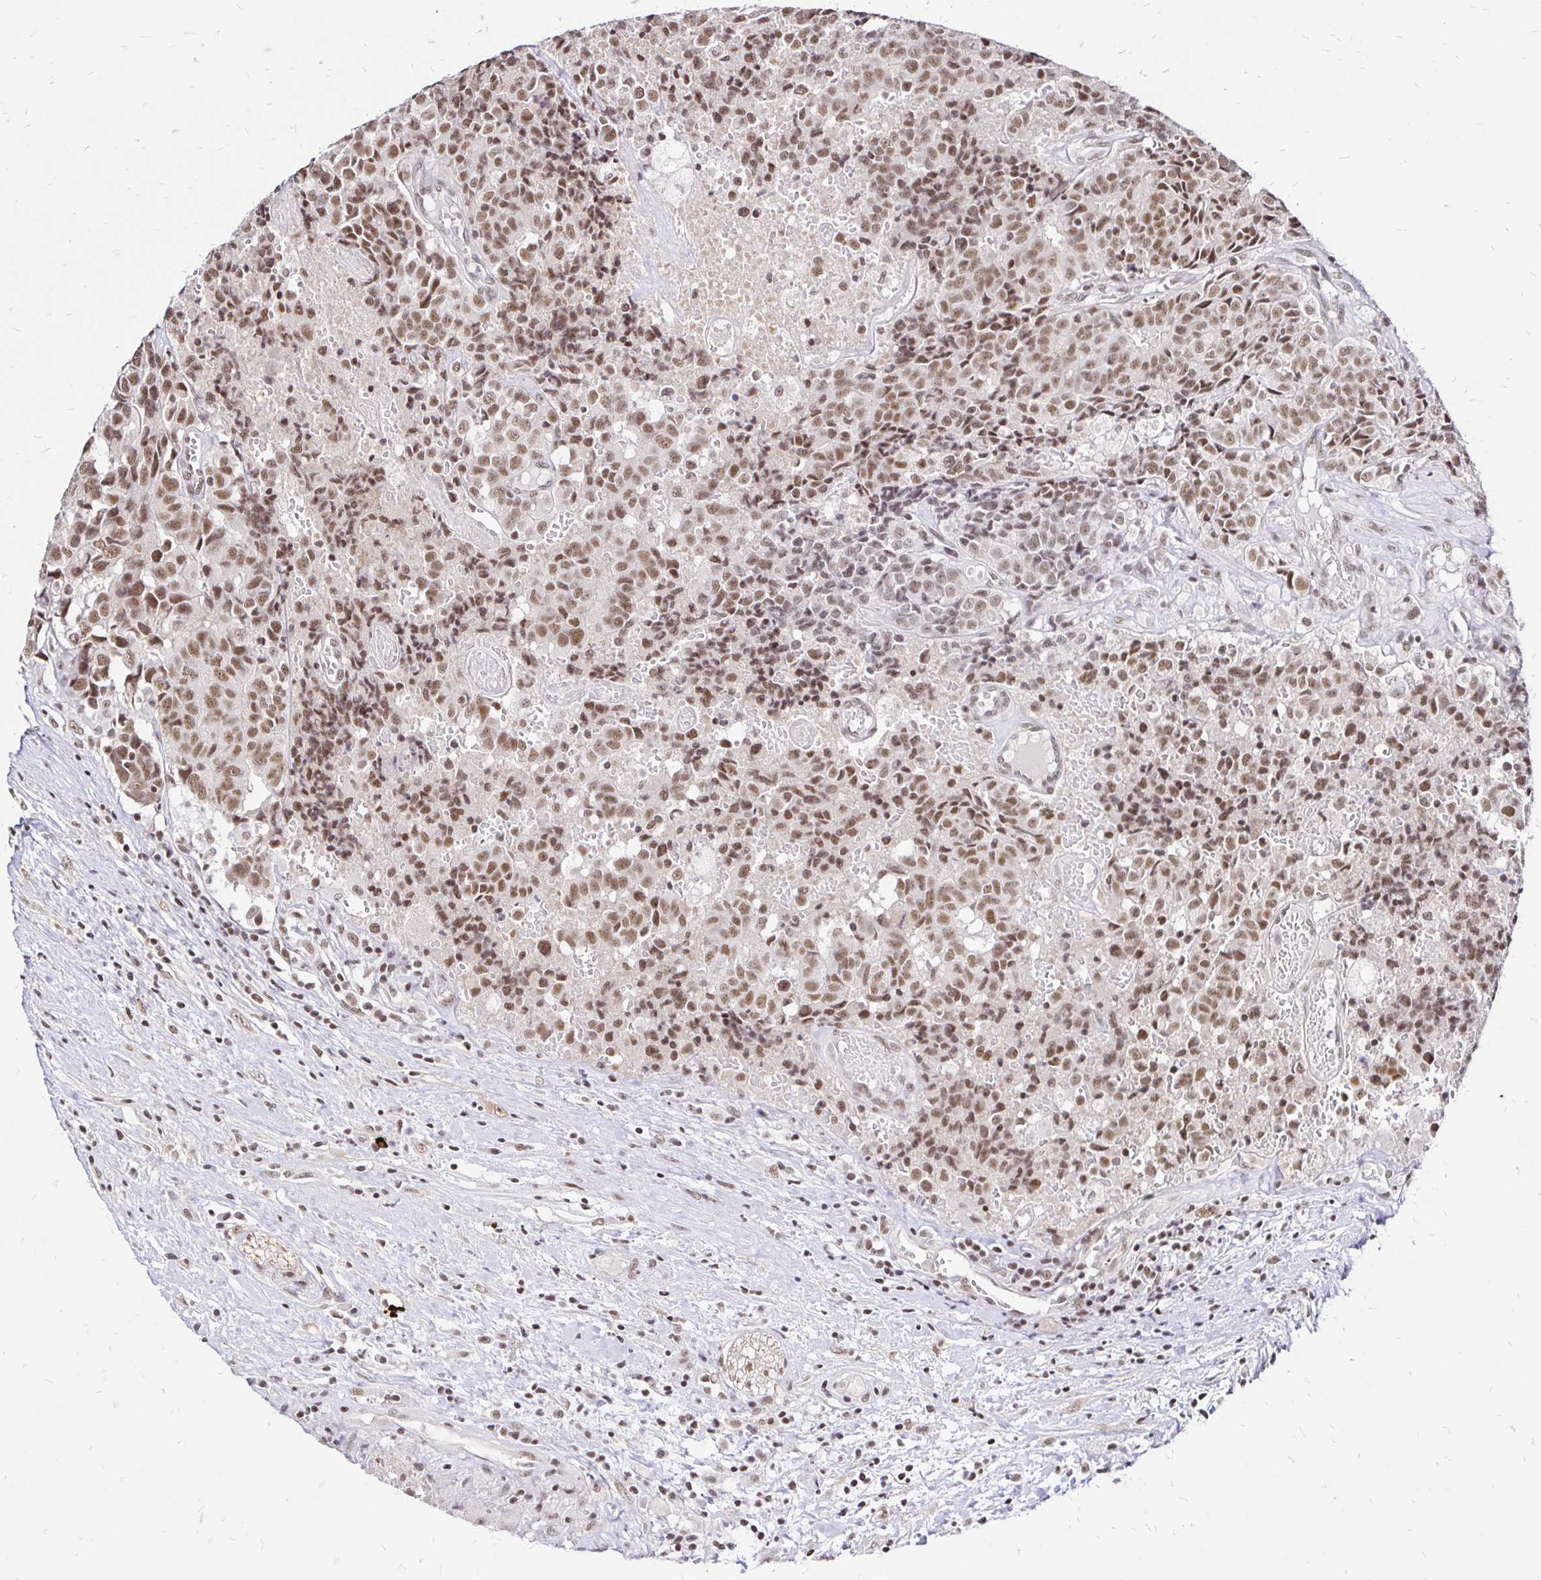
{"staining": {"intensity": "moderate", "quantity": ">75%", "location": "nuclear"}, "tissue": "prostate cancer", "cell_type": "Tumor cells", "image_type": "cancer", "snomed": [{"axis": "morphology", "description": "Adenocarcinoma, High grade"}, {"axis": "topography", "description": "Prostate and seminal vesicle, NOS"}], "caption": "High-grade adenocarcinoma (prostate) stained with a brown dye demonstrates moderate nuclear positive expression in about >75% of tumor cells.", "gene": "SIN3A", "patient": {"sex": "male", "age": 60}}